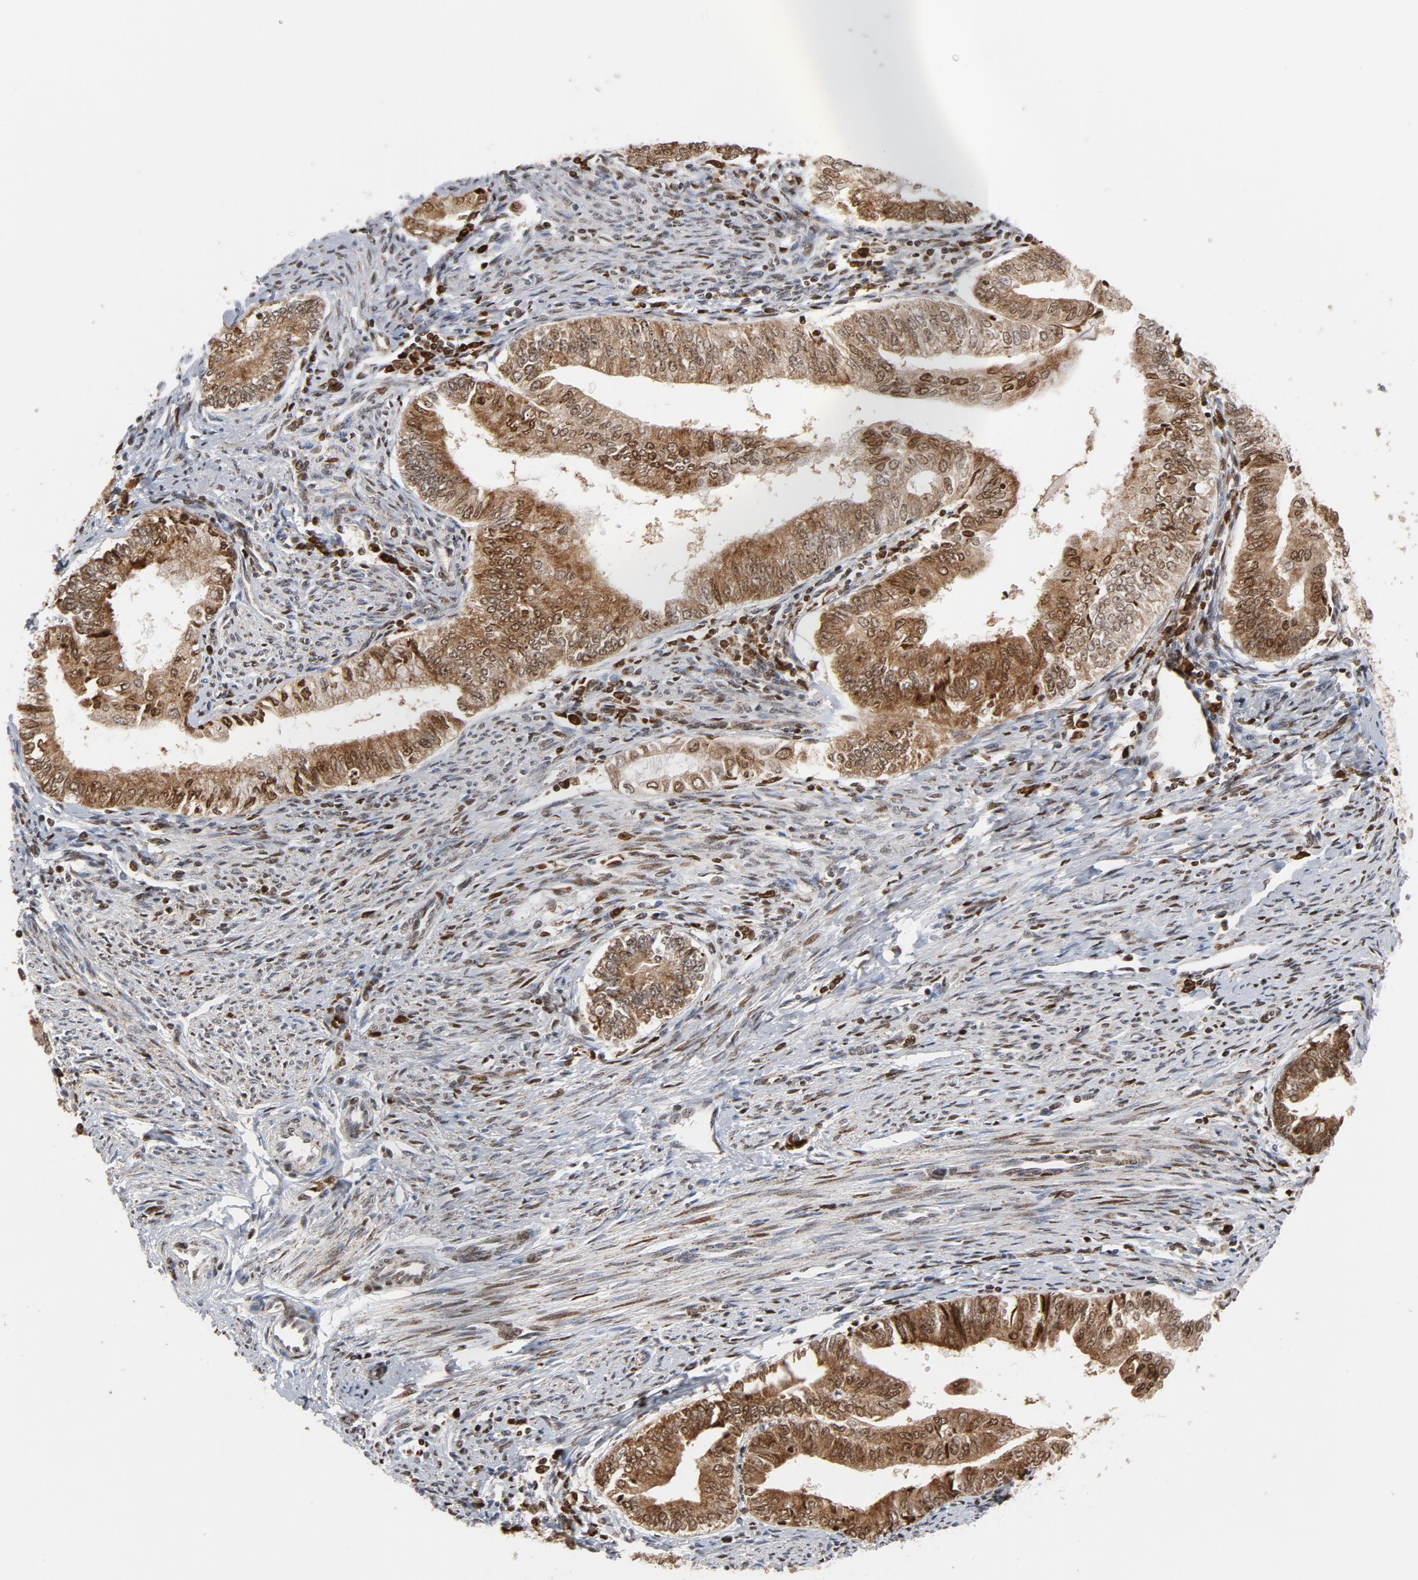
{"staining": {"intensity": "moderate", "quantity": ">75%", "location": "cytoplasmic/membranous,nuclear"}, "tissue": "endometrial cancer", "cell_type": "Tumor cells", "image_type": "cancer", "snomed": [{"axis": "morphology", "description": "Adenocarcinoma, NOS"}, {"axis": "topography", "description": "Endometrium"}], "caption": "The photomicrograph shows staining of endometrial cancer, revealing moderate cytoplasmic/membranous and nuclear protein expression (brown color) within tumor cells.", "gene": "CYCS", "patient": {"sex": "female", "age": 66}}